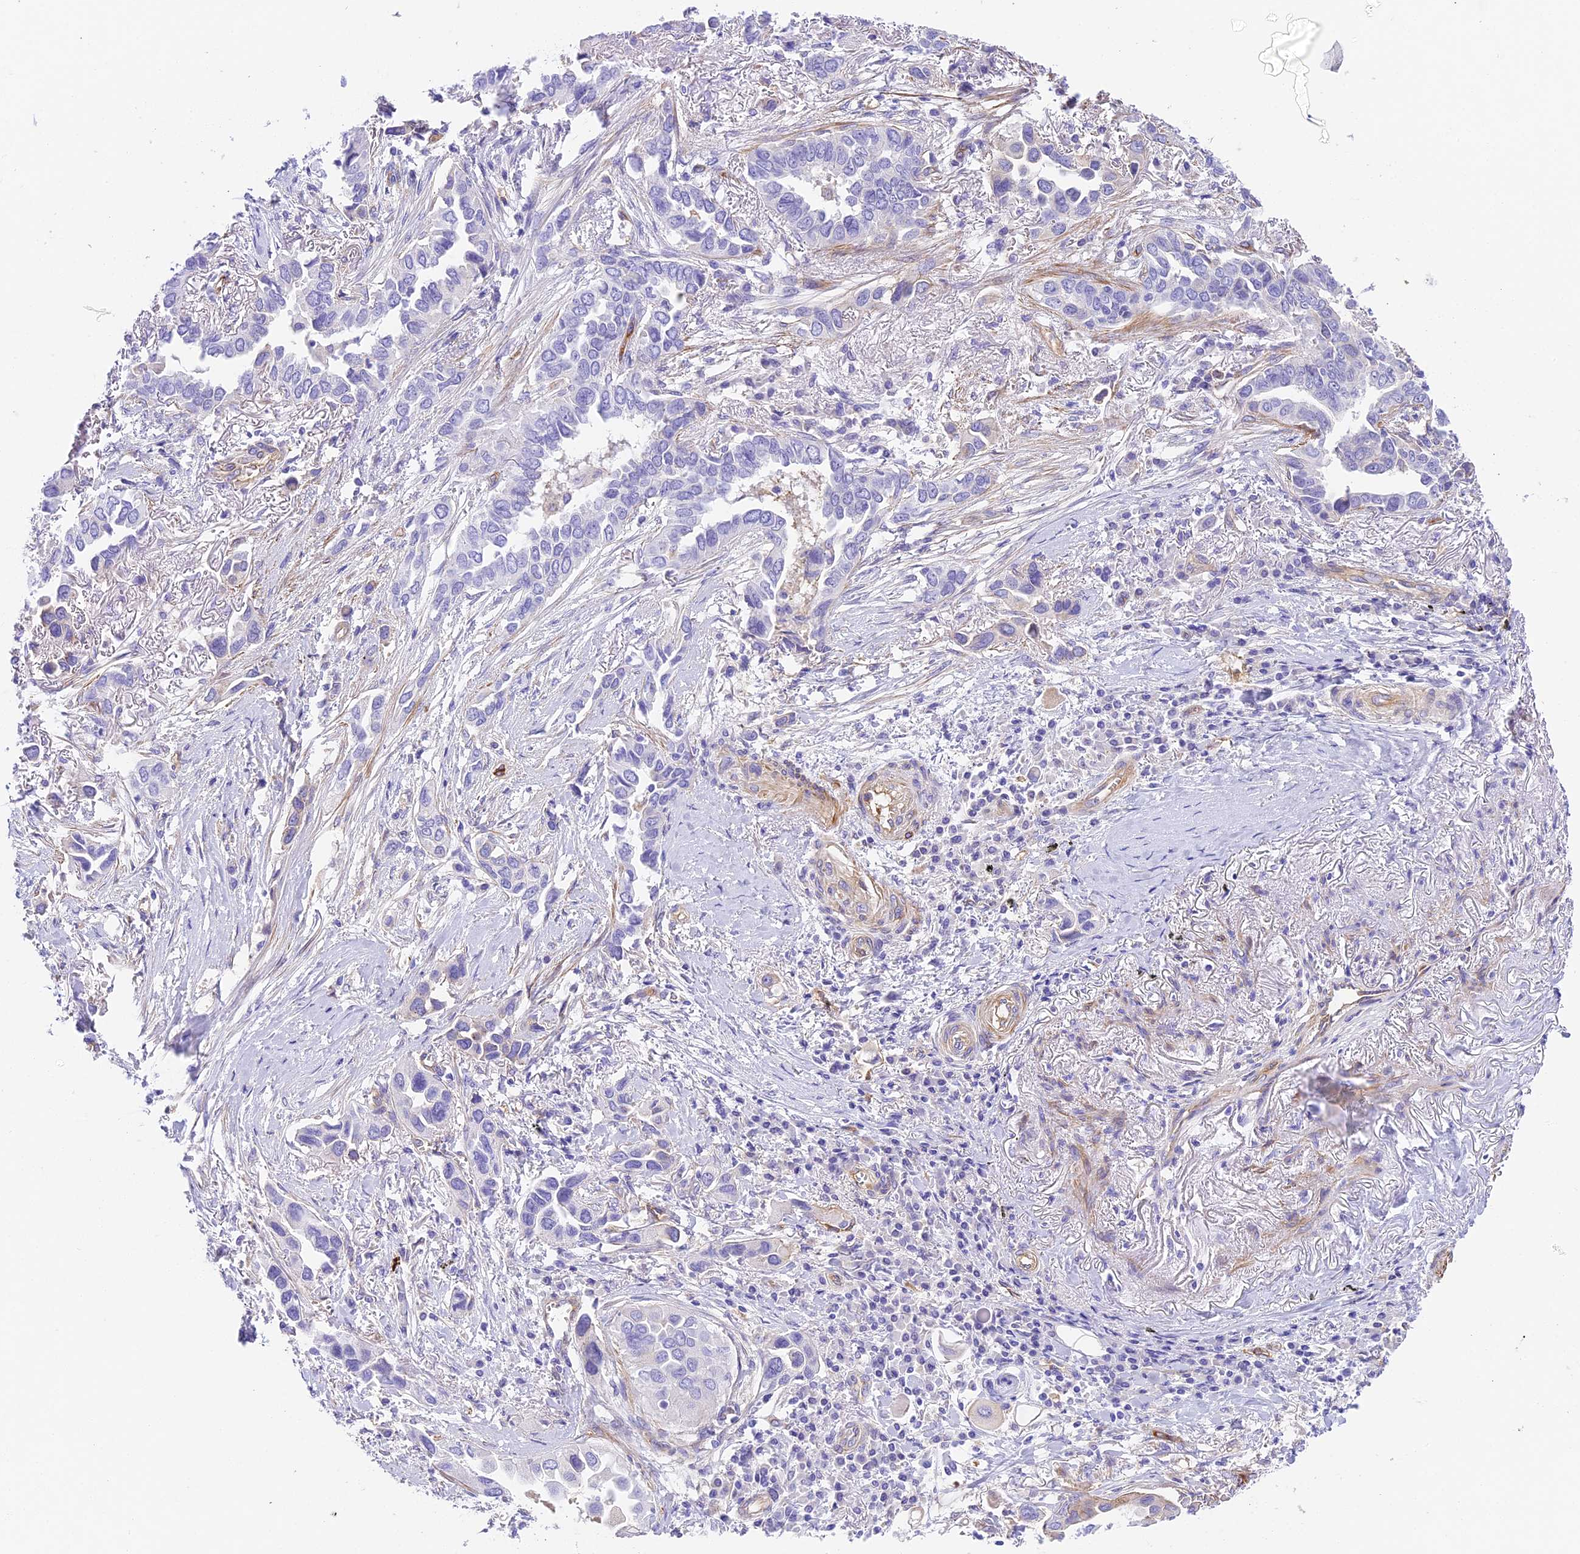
{"staining": {"intensity": "negative", "quantity": "none", "location": "none"}, "tissue": "lung cancer", "cell_type": "Tumor cells", "image_type": "cancer", "snomed": [{"axis": "morphology", "description": "Adenocarcinoma, NOS"}, {"axis": "topography", "description": "Lung"}], "caption": "Protein analysis of lung cancer (adenocarcinoma) exhibits no significant expression in tumor cells.", "gene": "HOMER3", "patient": {"sex": "female", "age": 76}}